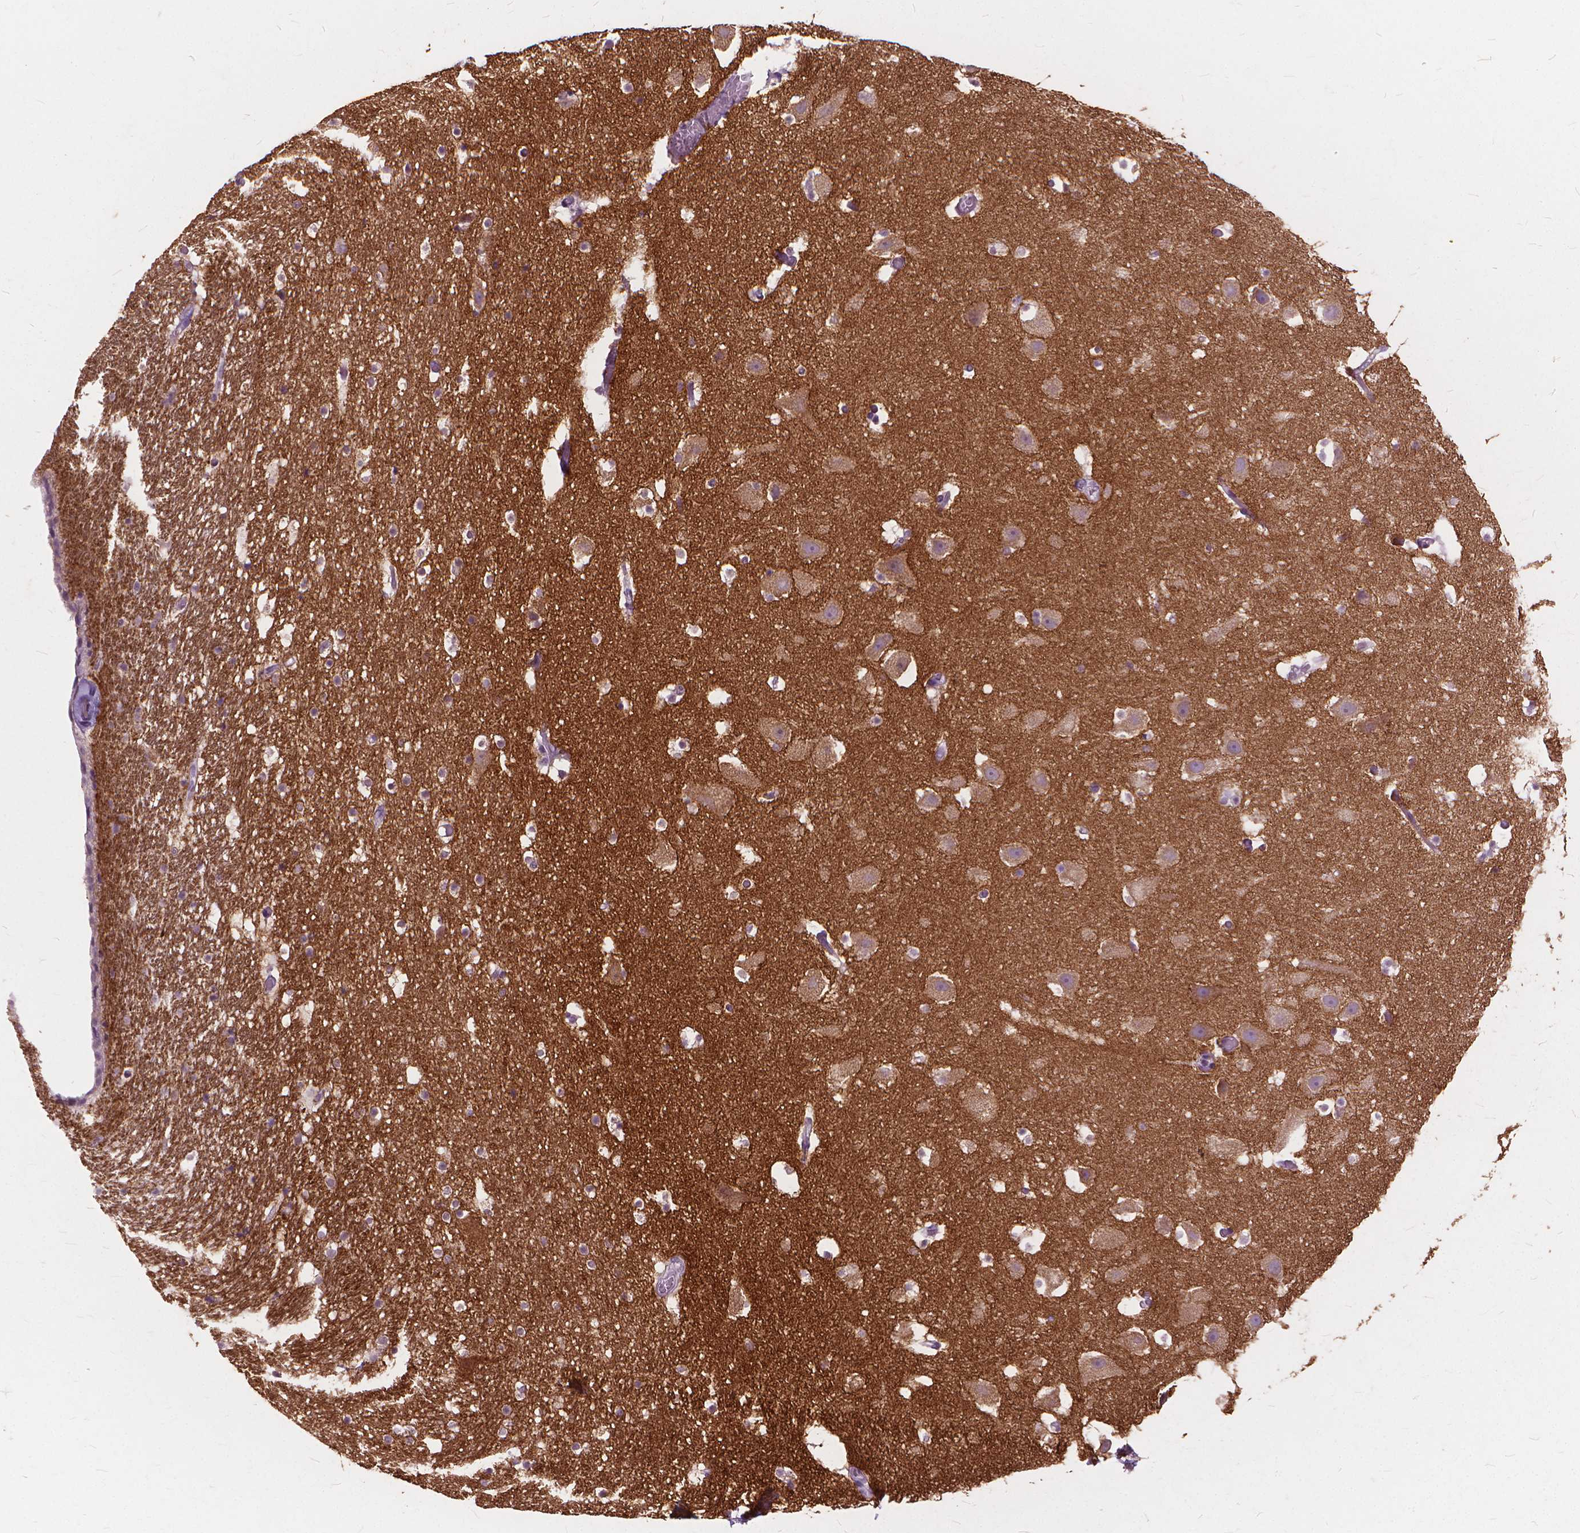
{"staining": {"intensity": "weak", "quantity": "25%-75%", "location": "cytoplasmic/membranous"}, "tissue": "hippocampus", "cell_type": "Glial cells", "image_type": "normal", "snomed": [{"axis": "morphology", "description": "Normal tissue, NOS"}, {"axis": "topography", "description": "Hippocampus"}], "caption": "About 25%-75% of glial cells in normal human hippocampus show weak cytoplasmic/membranous protein expression as visualized by brown immunohistochemical staining.", "gene": "DNM1", "patient": {"sex": "male", "age": 26}}